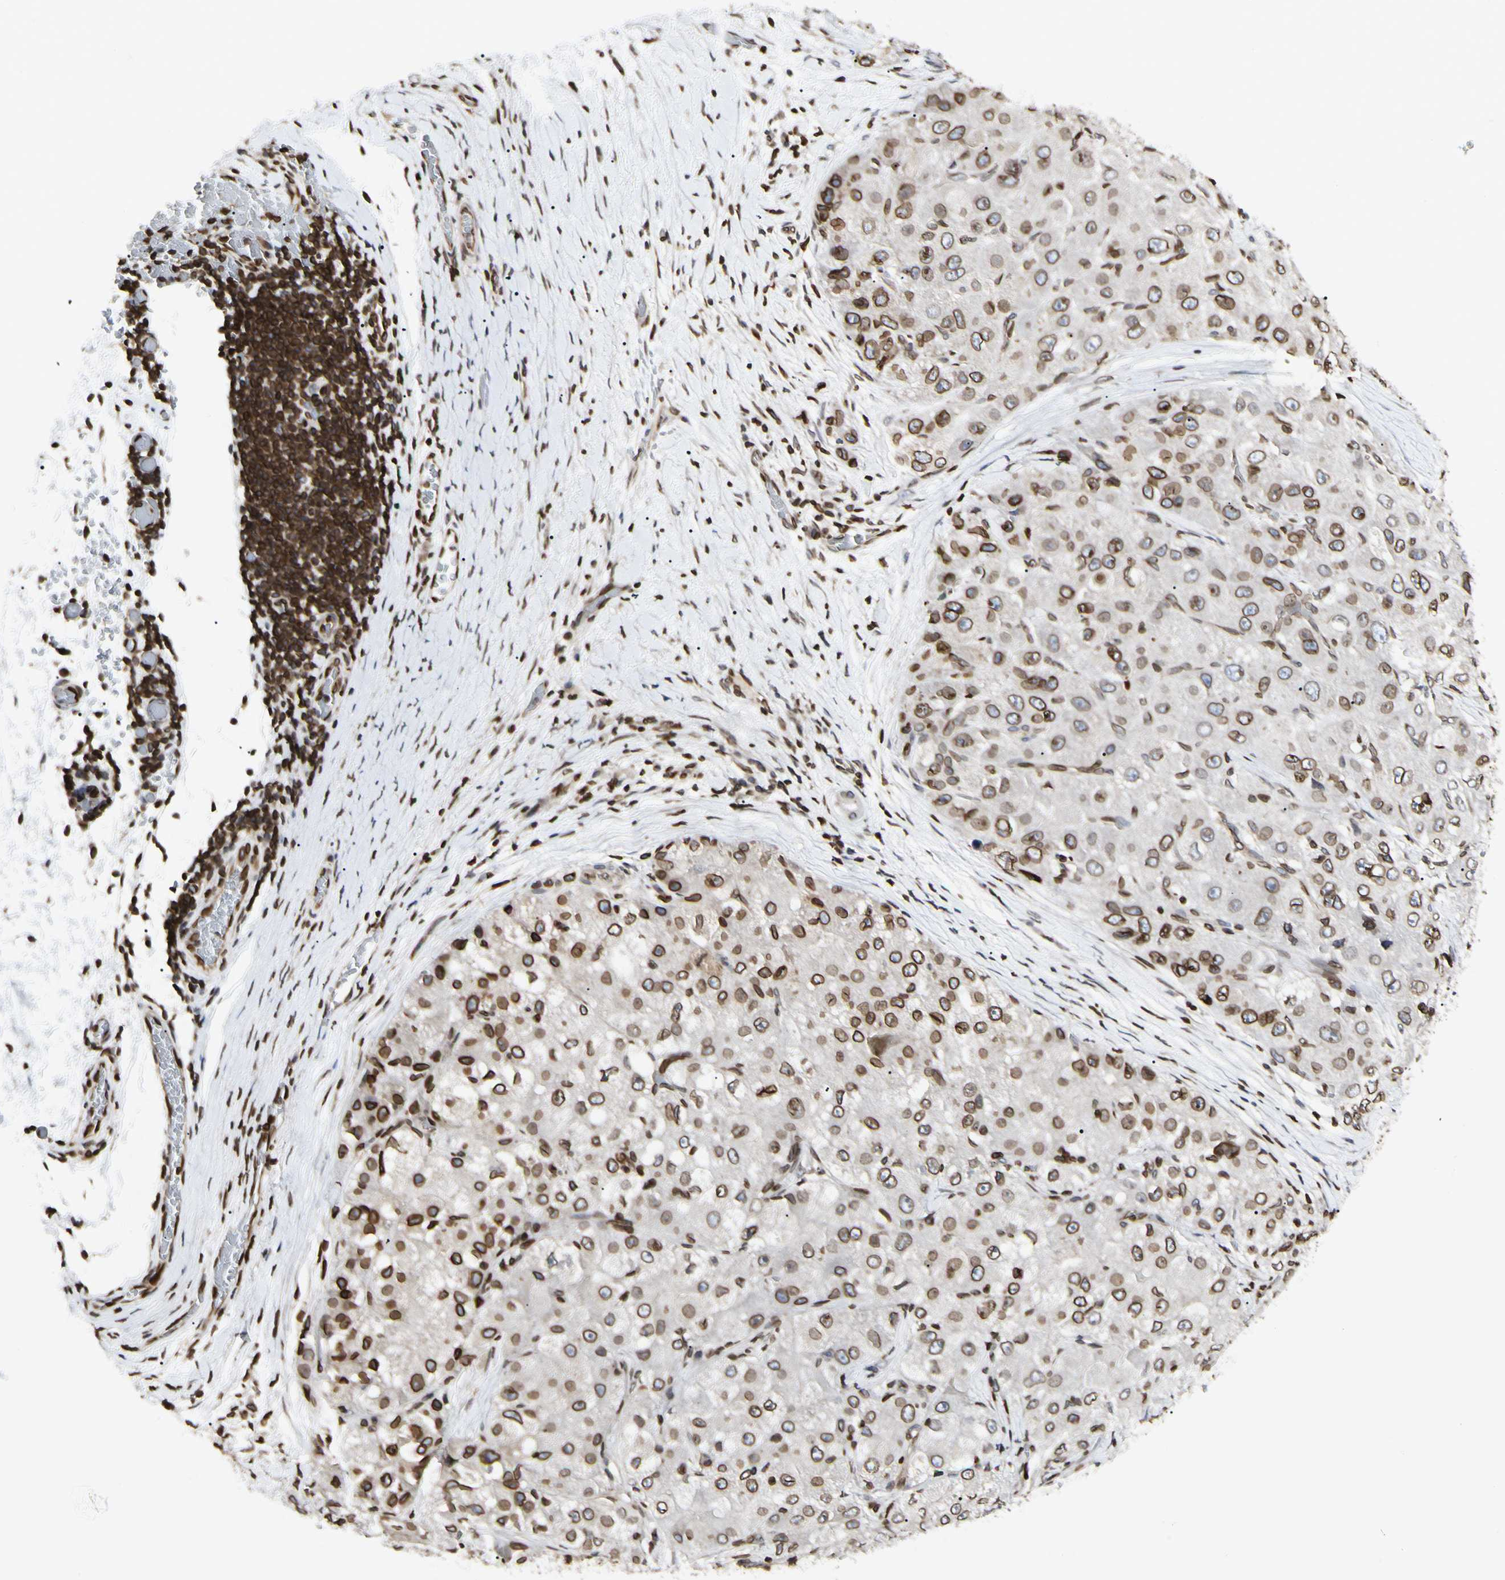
{"staining": {"intensity": "moderate", "quantity": ">75%", "location": "cytoplasmic/membranous,nuclear"}, "tissue": "liver cancer", "cell_type": "Tumor cells", "image_type": "cancer", "snomed": [{"axis": "morphology", "description": "Carcinoma, Hepatocellular, NOS"}, {"axis": "topography", "description": "Liver"}], "caption": "Approximately >75% of tumor cells in human hepatocellular carcinoma (liver) demonstrate moderate cytoplasmic/membranous and nuclear protein staining as visualized by brown immunohistochemical staining.", "gene": "TMPO", "patient": {"sex": "male", "age": 80}}